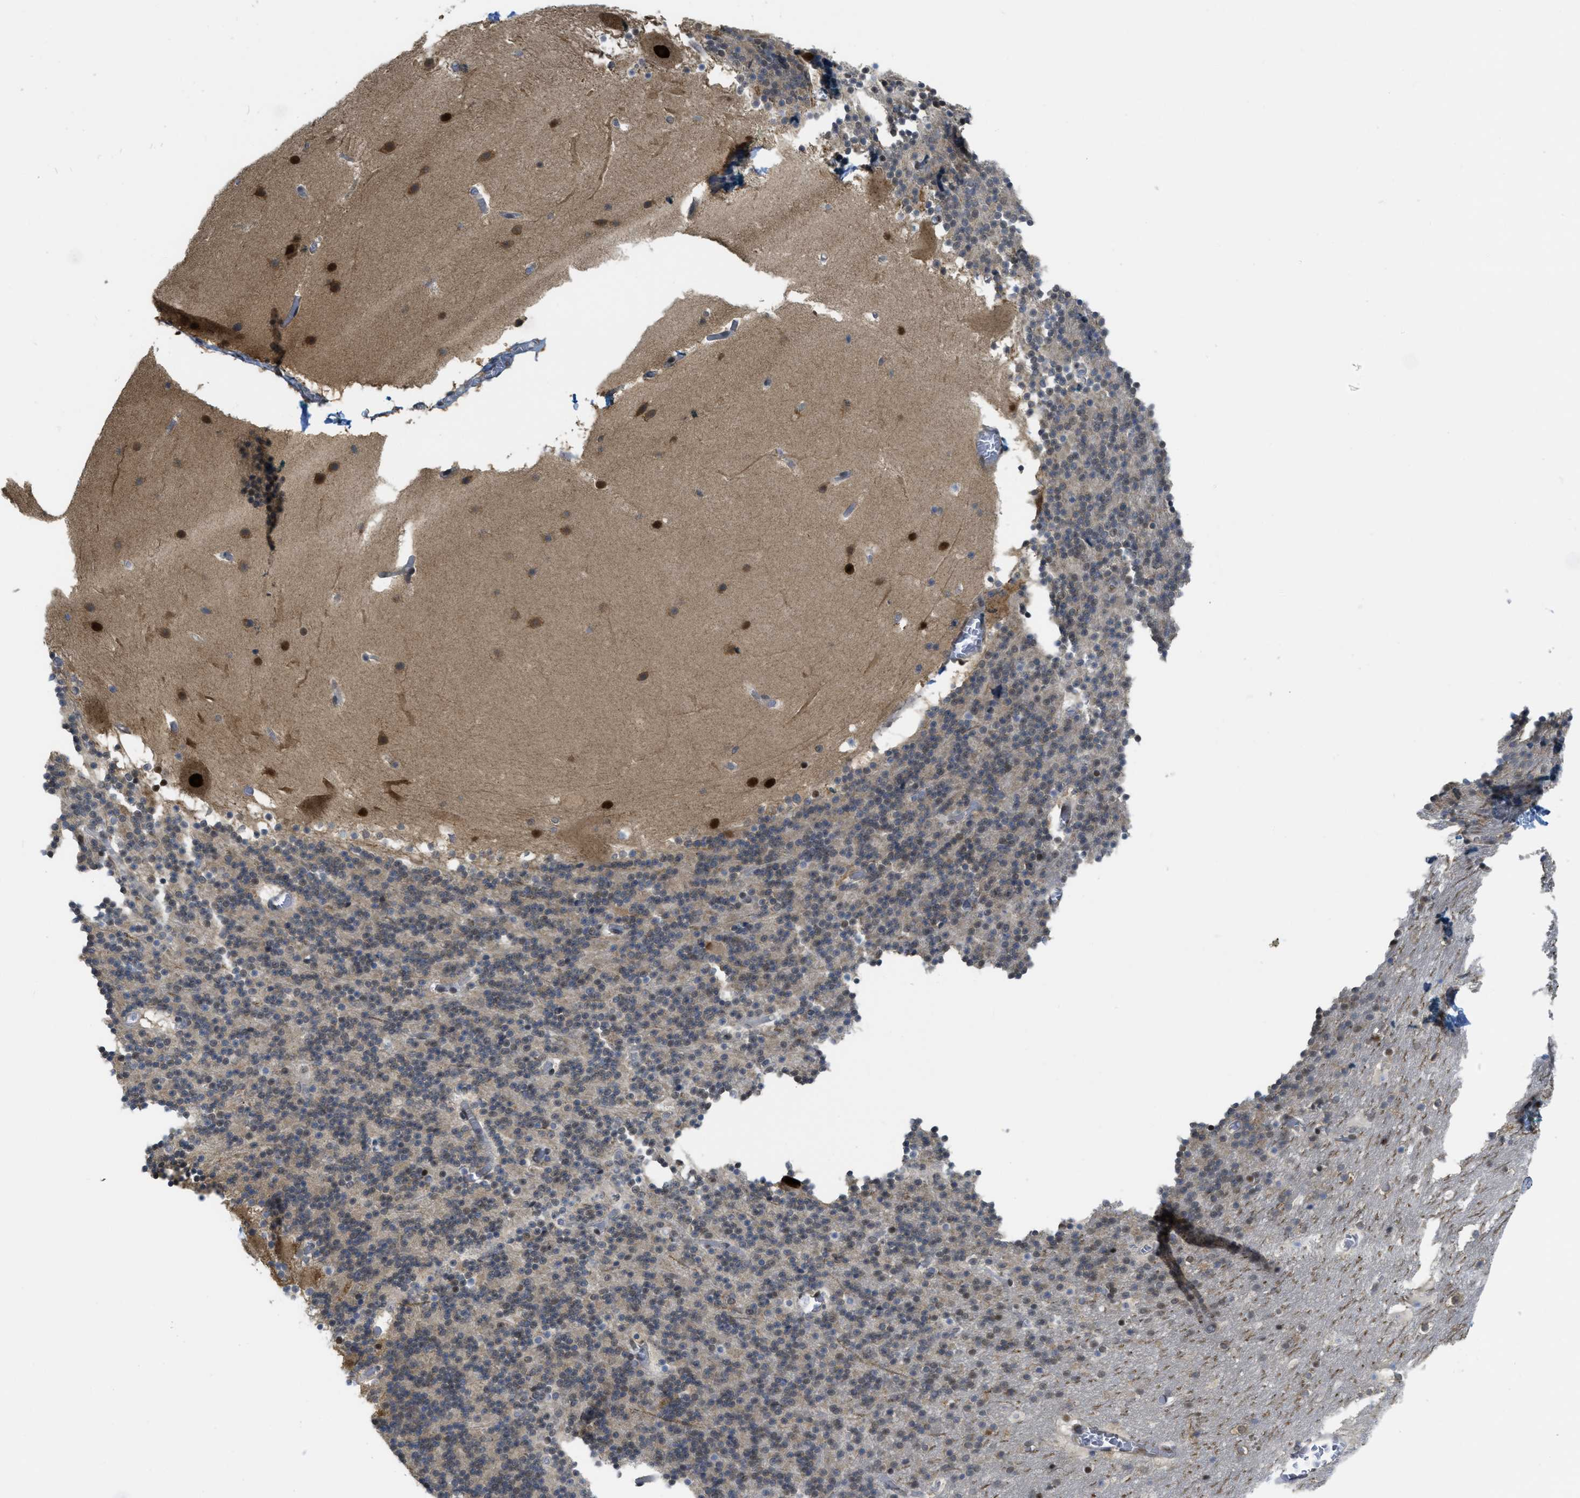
{"staining": {"intensity": "moderate", "quantity": "25%-75%", "location": "nuclear"}, "tissue": "cerebellum", "cell_type": "Cells in granular layer", "image_type": "normal", "snomed": [{"axis": "morphology", "description": "Normal tissue, NOS"}, {"axis": "topography", "description": "Cerebellum"}], "caption": "Benign cerebellum was stained to show a protein in brown. There is medium levels of moderate nuclear expression in about 25%-75% of cells in granular layer. (DAB (3,3'-diaminobenzidine) IHC with brightfield microscopy, high magnification).", "gene": "PSMC5", "patient": {"sex": "male", "age": 45}}